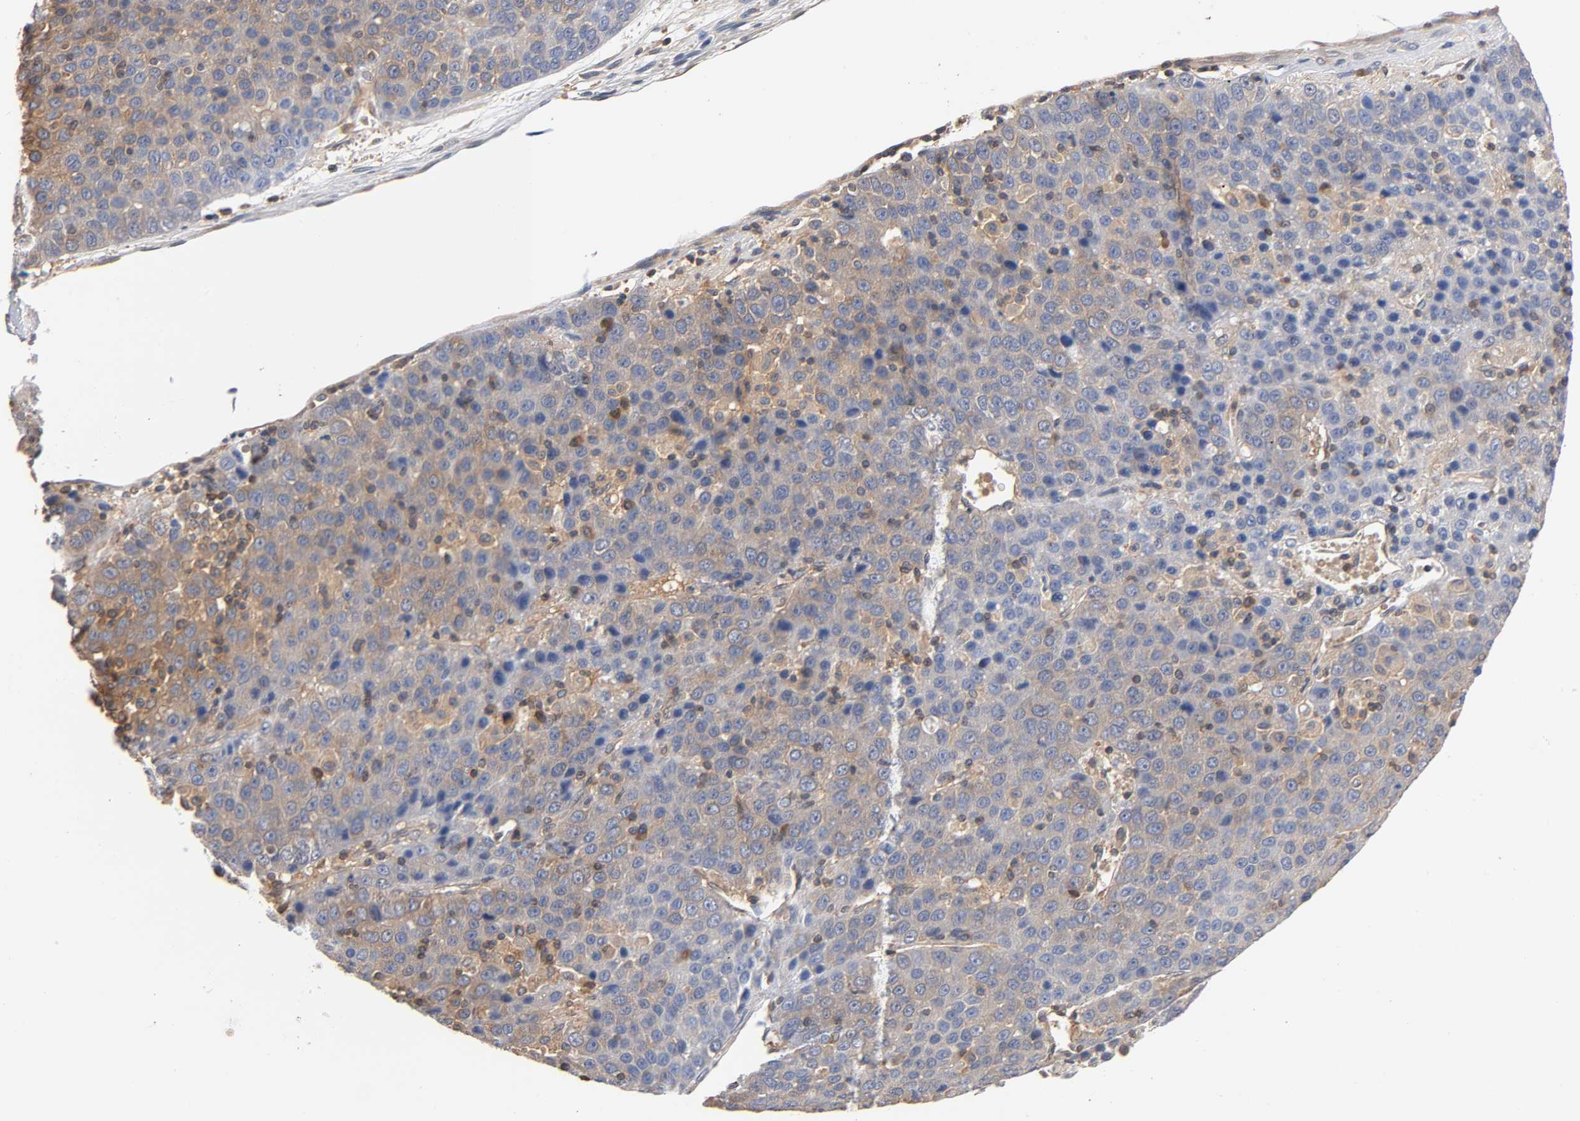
{"staining": {"intensity": "weak", "quantity": "25%-75%", "location": "cytoplasmic/membranous"}, "tissue": "liver cancer", "cell_type": "Tumor cells", "image_type": "cancer", "snomed": [{"axis": "morphology", "description": "Carcinoma, Hepatocellular, NOS"}, {"axis": "topography", "description": "Liver"}], "caption": "A photomicrograph showing weak cytoplasmic/membranous positivity in about 25%-75% of tumor cells in liver hepatocellular carcinoma, as visualized by brown immunohistochemical staining.", "gene": "ALDOA", "patient": {"sex": "female", "age": 53}}